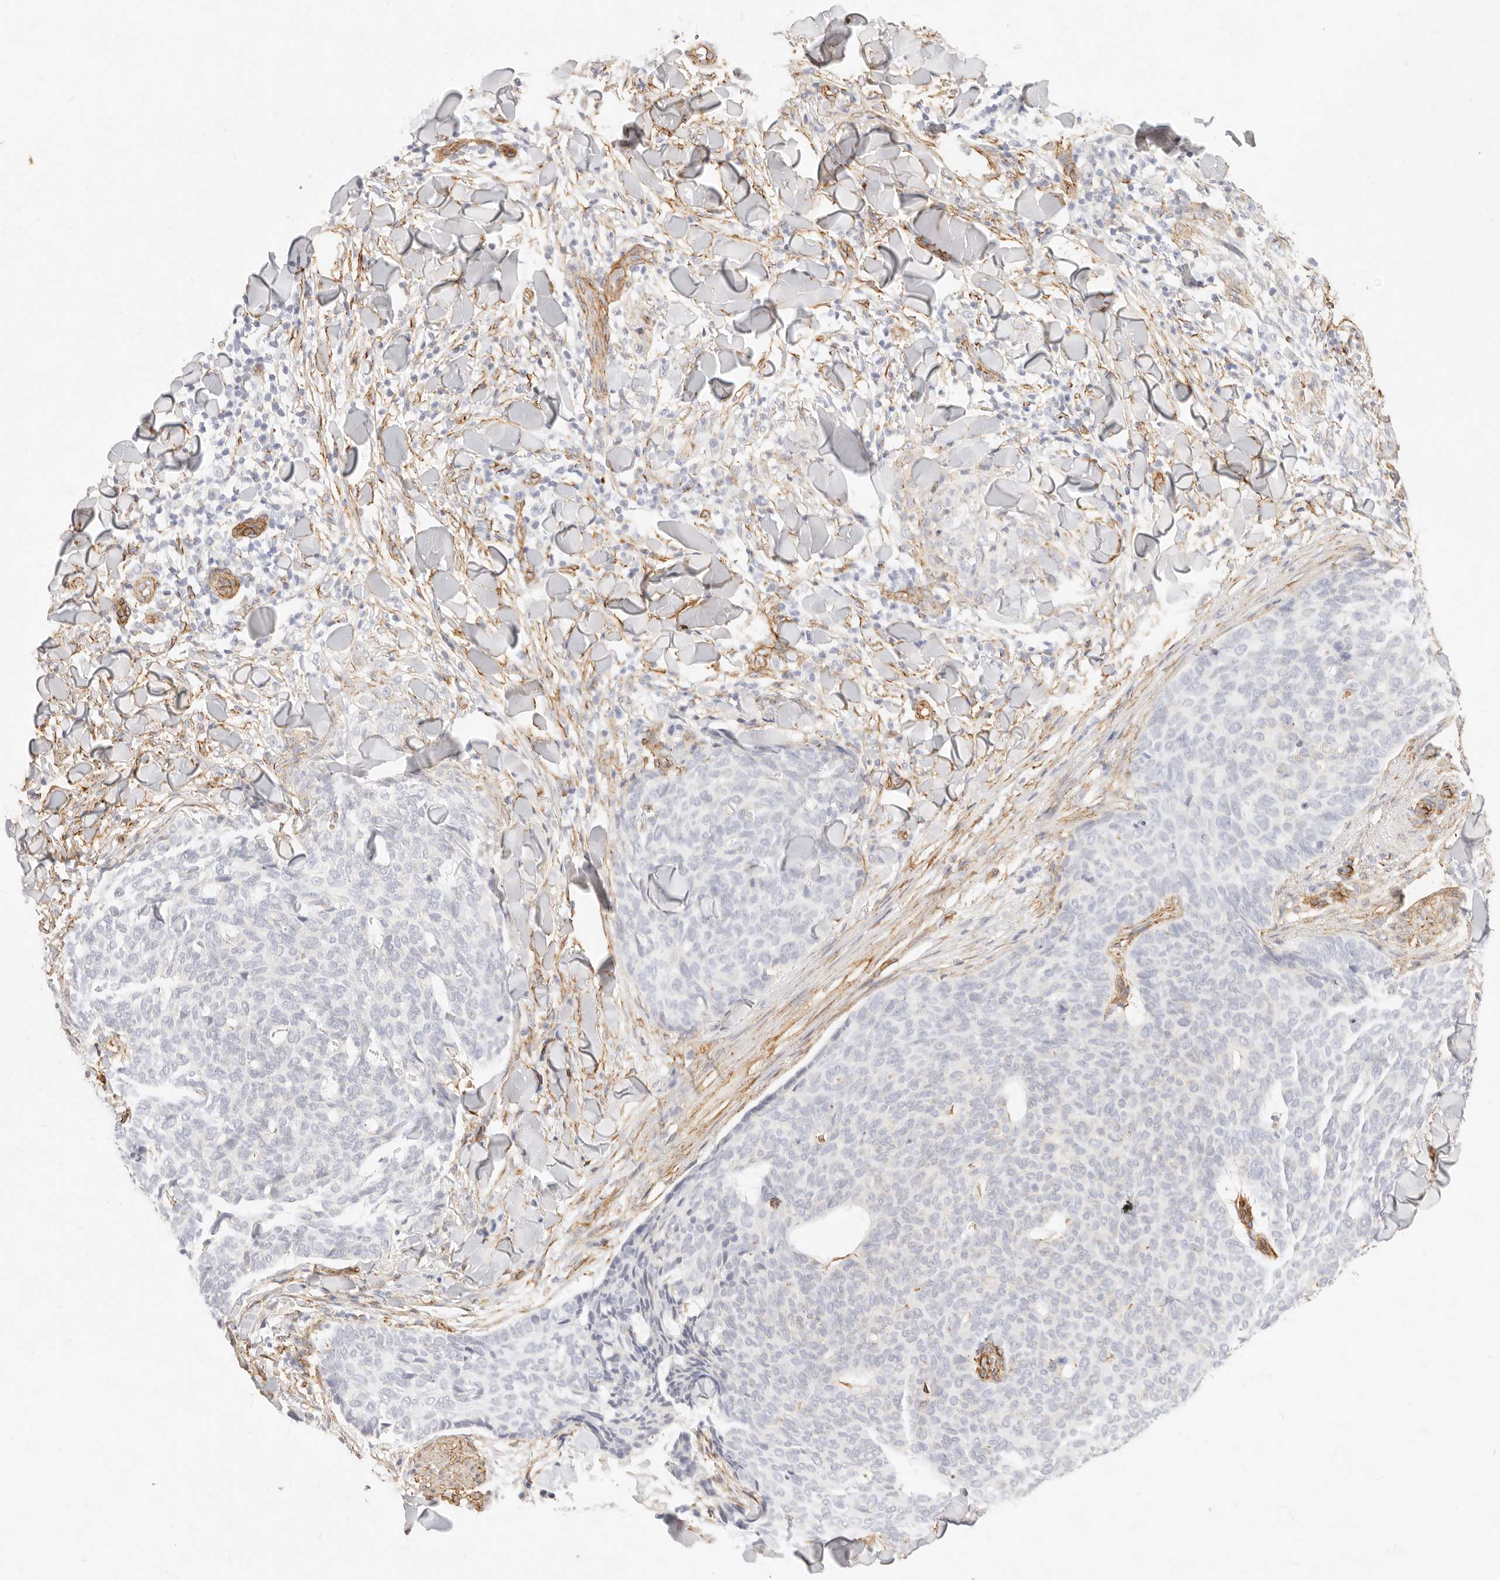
{"staining": {"intensity": "negative", "quantity": "none", "location": "none"}, "tissue": "skin cancer", "cell_type": "Tumor cells", "image_type": "cancer", "snomed": [{"axis": "morphology", "description": "Normal tissue, NOS"}, {"axis": "morphology", "description": "Basal cell carcinoma"}, {"axis": "topography", "description": "Skin"}], "caption": "Tumor cells are negative for protein expression in human skin basal cell carcinoma.", "gene": "NUS1", "patient": {"sex": "male", "age": 50}}